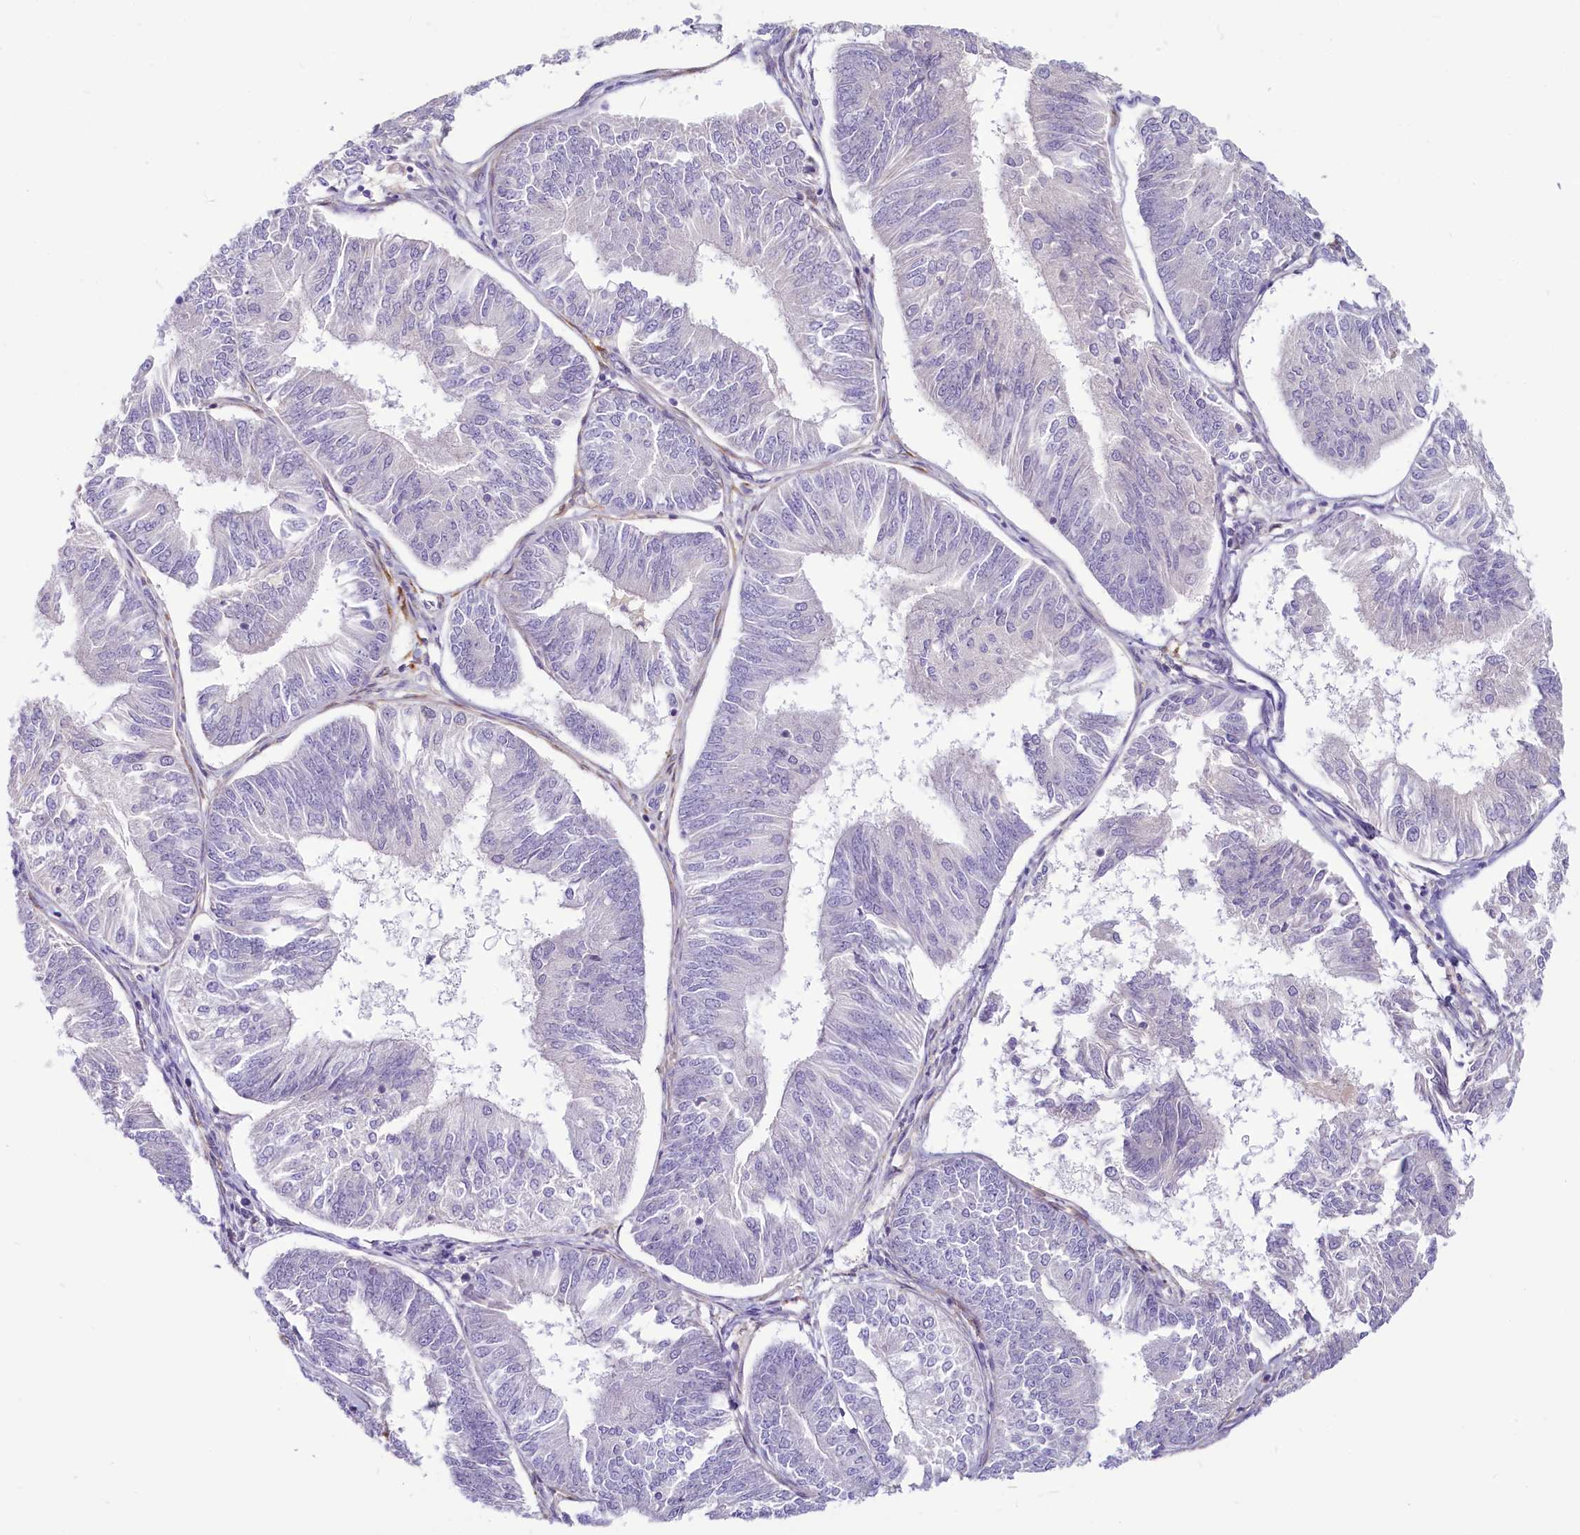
{"staining": {"intensity": "negative", "quantity": "none", "location": "none"}, "tissue": "endometrial cancer", "cell_type": "Tumor cells", "image_type": "cancer", "snomed": [{"axis": "morphology", "description": "Adenocarcinoma, NOS"}, {"axis": "topography", "description": "Endometrium"}], "caption": "Immunohistochemical staining of adenocarcinoma (endometrial) exhibits no significant expression in tumor cells. (Brightfield microscopy of DAB immunohistochemistry at high magnification).", "gene": "PROCR", "patient": {"sex": "female", "age": 58}}